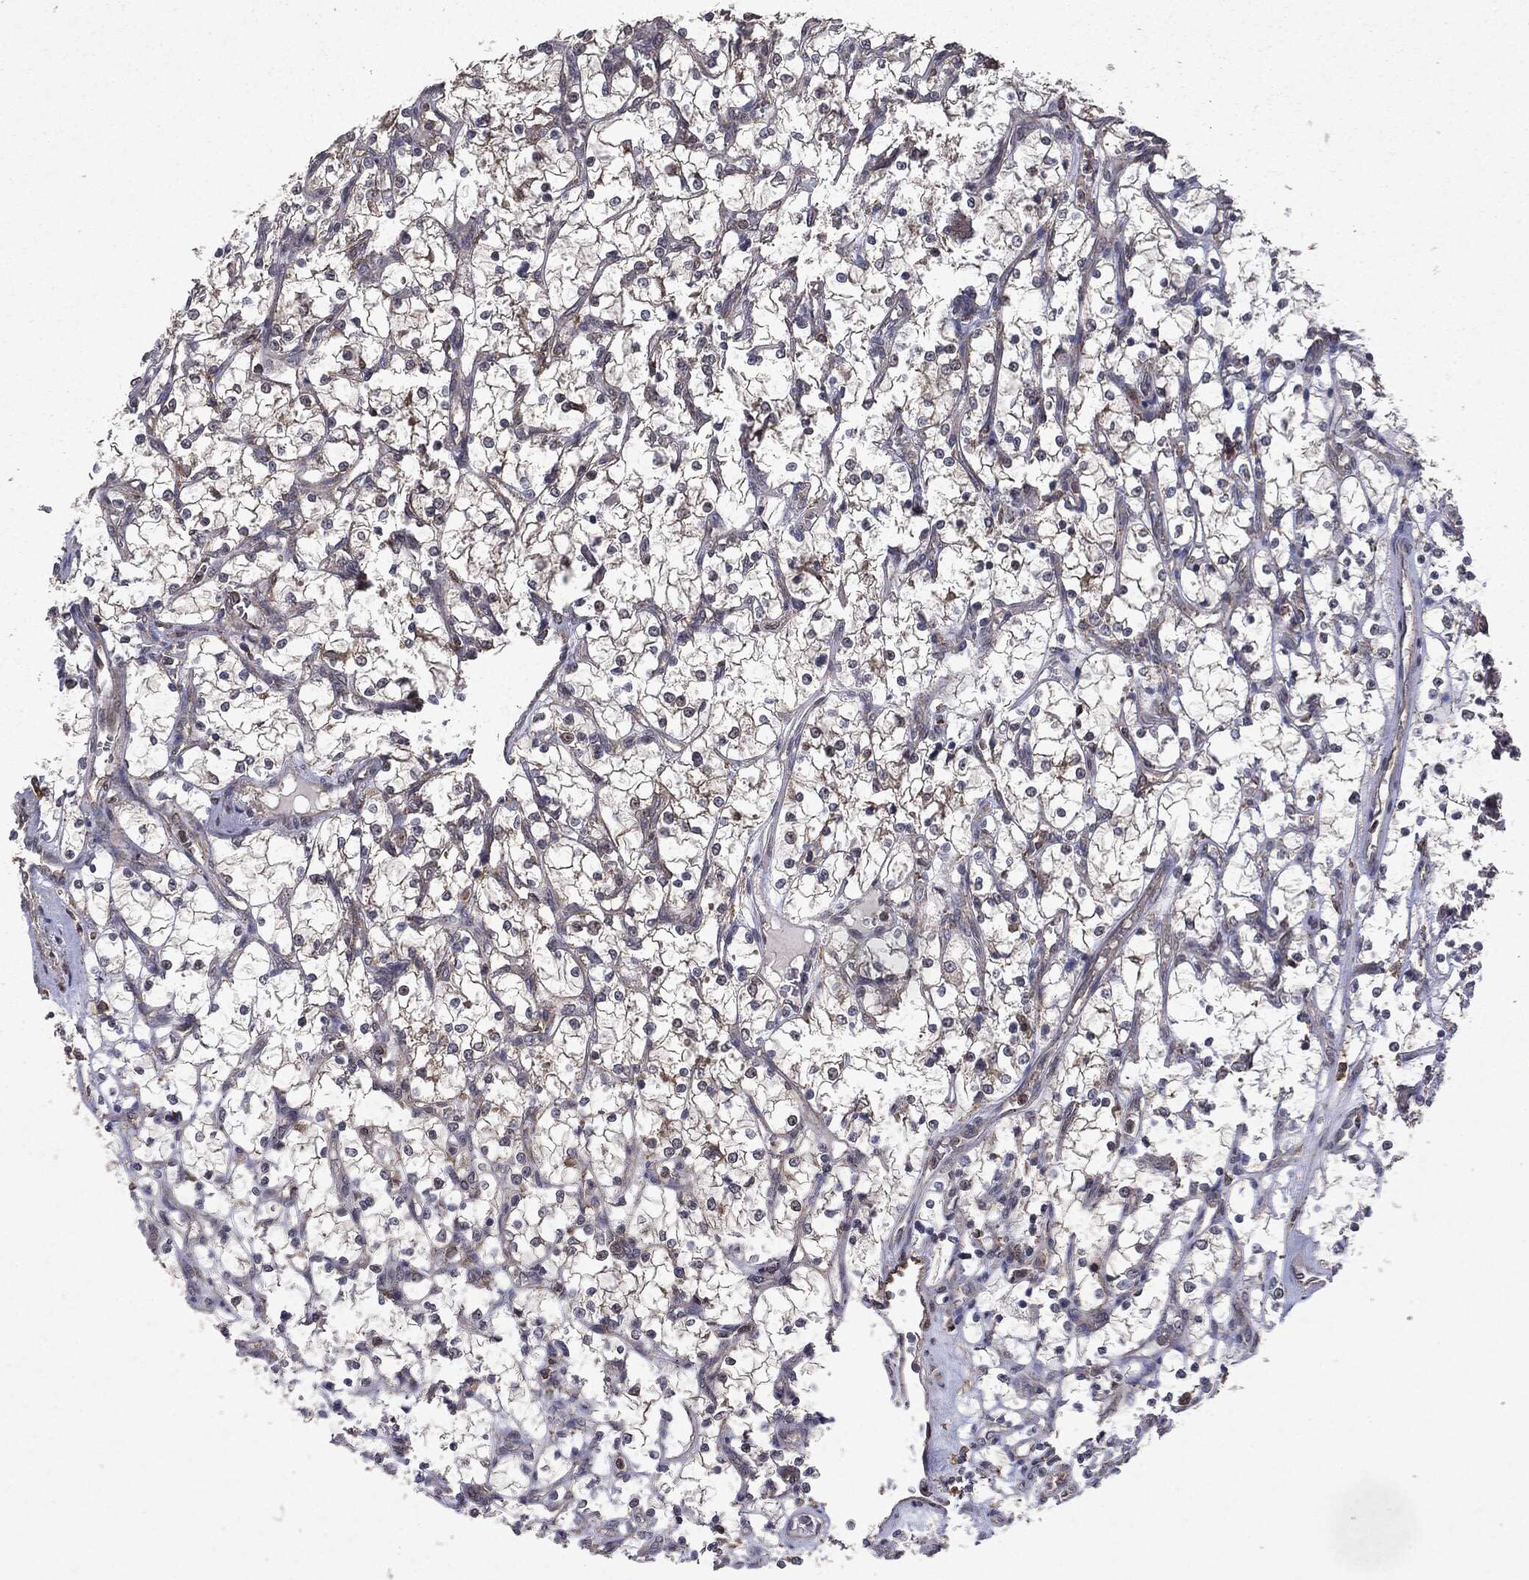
{"staining": {"intensity": "negative", "quantity": "none", "location": "none"}, "tissue": "renal cancer", "cell_type": "Tumor cells", "image_type": "cancer", "snomed": [{"axis": "morphology", "description": "Adenocarcinoma, NOS"}, {"axis": "topography", "description": "Kidney"}], "caption": "The immunohistochemistry histopathology image has no significant positivity in tumor cells of renal cancer tissue. (DAB (3,3'-diaminobenzidine) immunohistochemistry, high magnification).", "gene": "PTEN", "patient": {"sex": "female", "age": 69}}